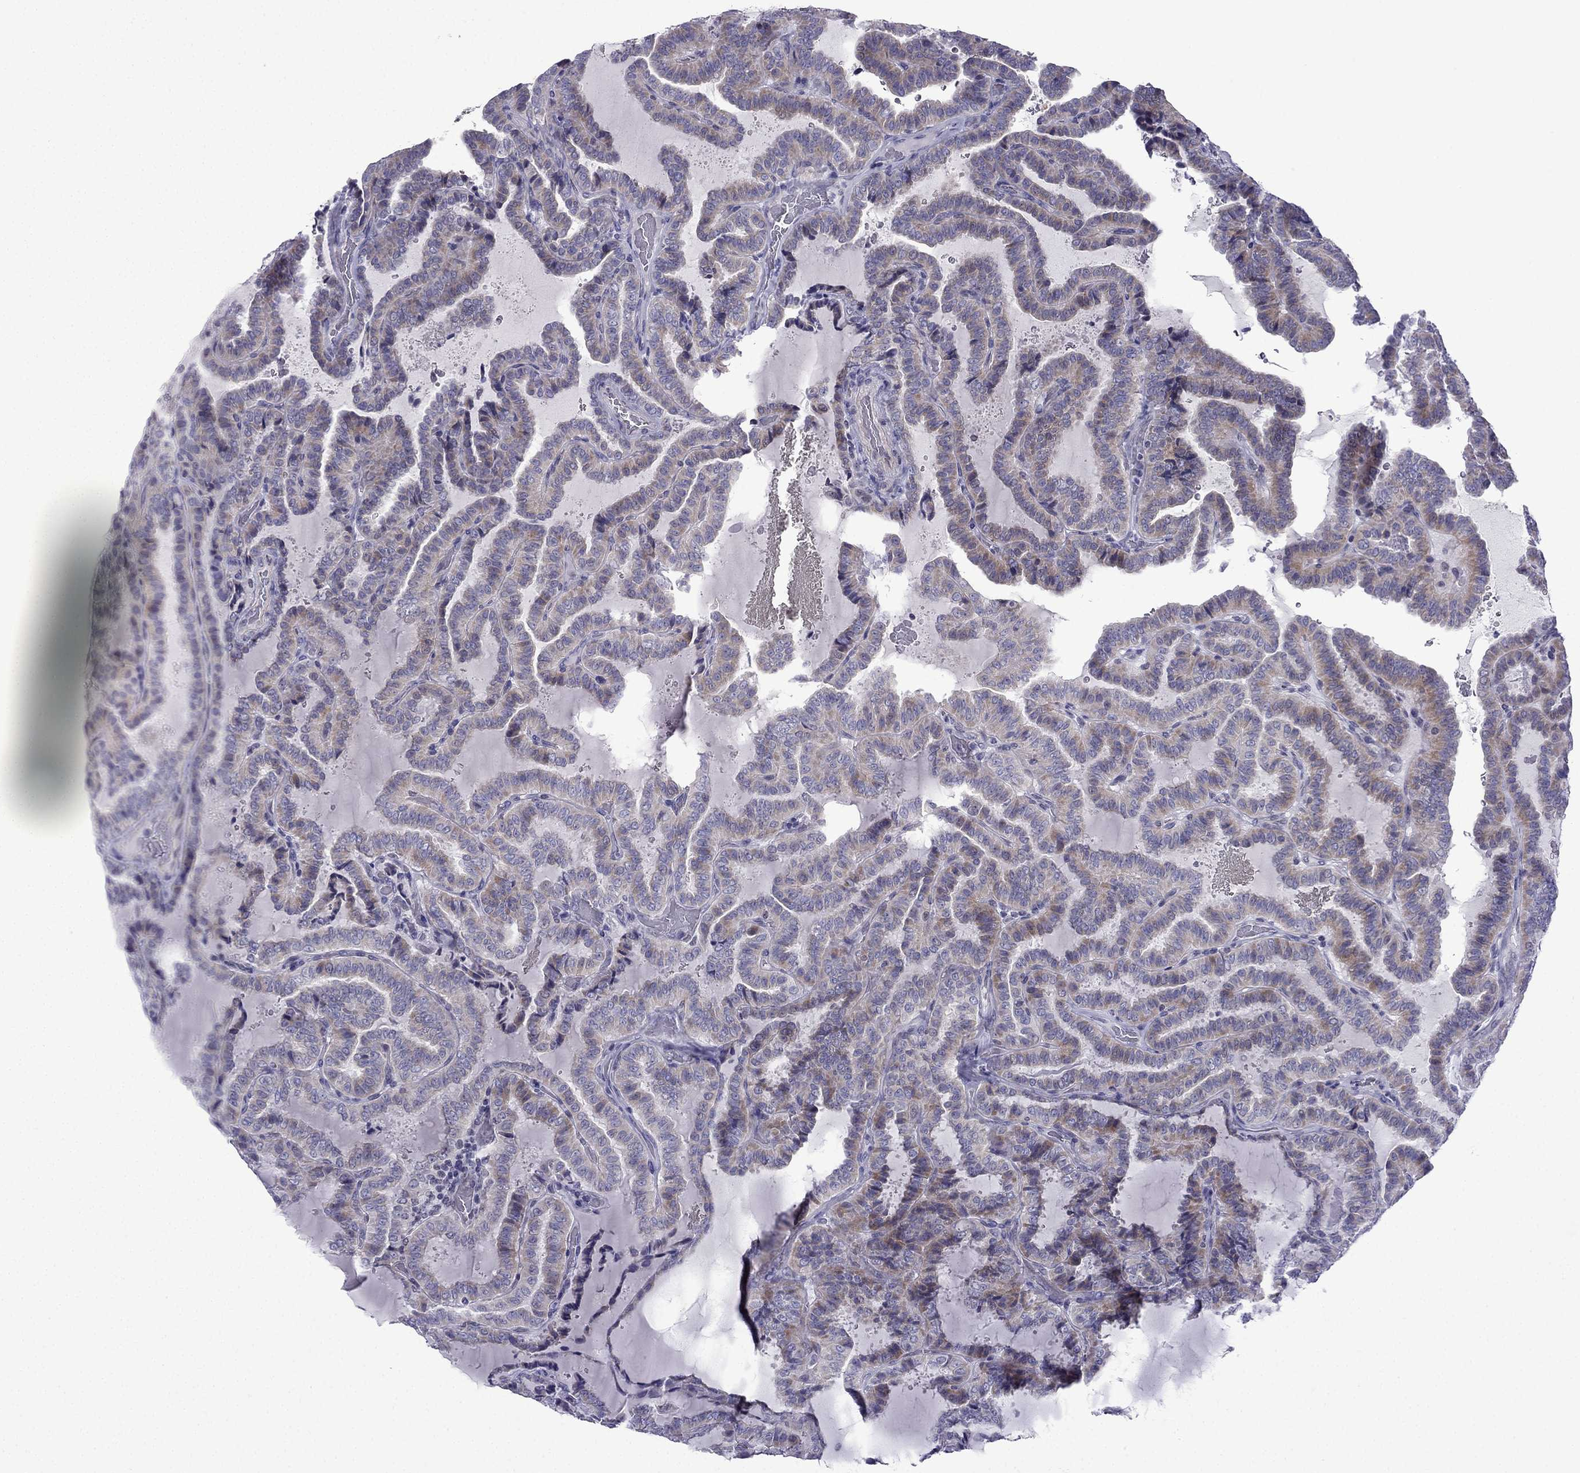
{"staining": {"intensity": "weak", "quantity": ">75%", "location": "cytoplasmic/membranous"}, "tissue": "thyroid cancer", "cell_type": "Tumor cells", "image_type": "cancer", "snomed": [{"axis": "morphology", "description": "Papillary adenocarcinoma, NOS"}, {"axis": "topography", "description": "Thyroid gland"}], "caption": "A high-resolution micrograph shows immunohistochemistry staining of thyroid cancer, which displays weak cytoplasmic/membranous positivity in approximately >75% of tumor cells.", "gene": "POM121L12", "patient": {"sex": "female", "age": 39}}